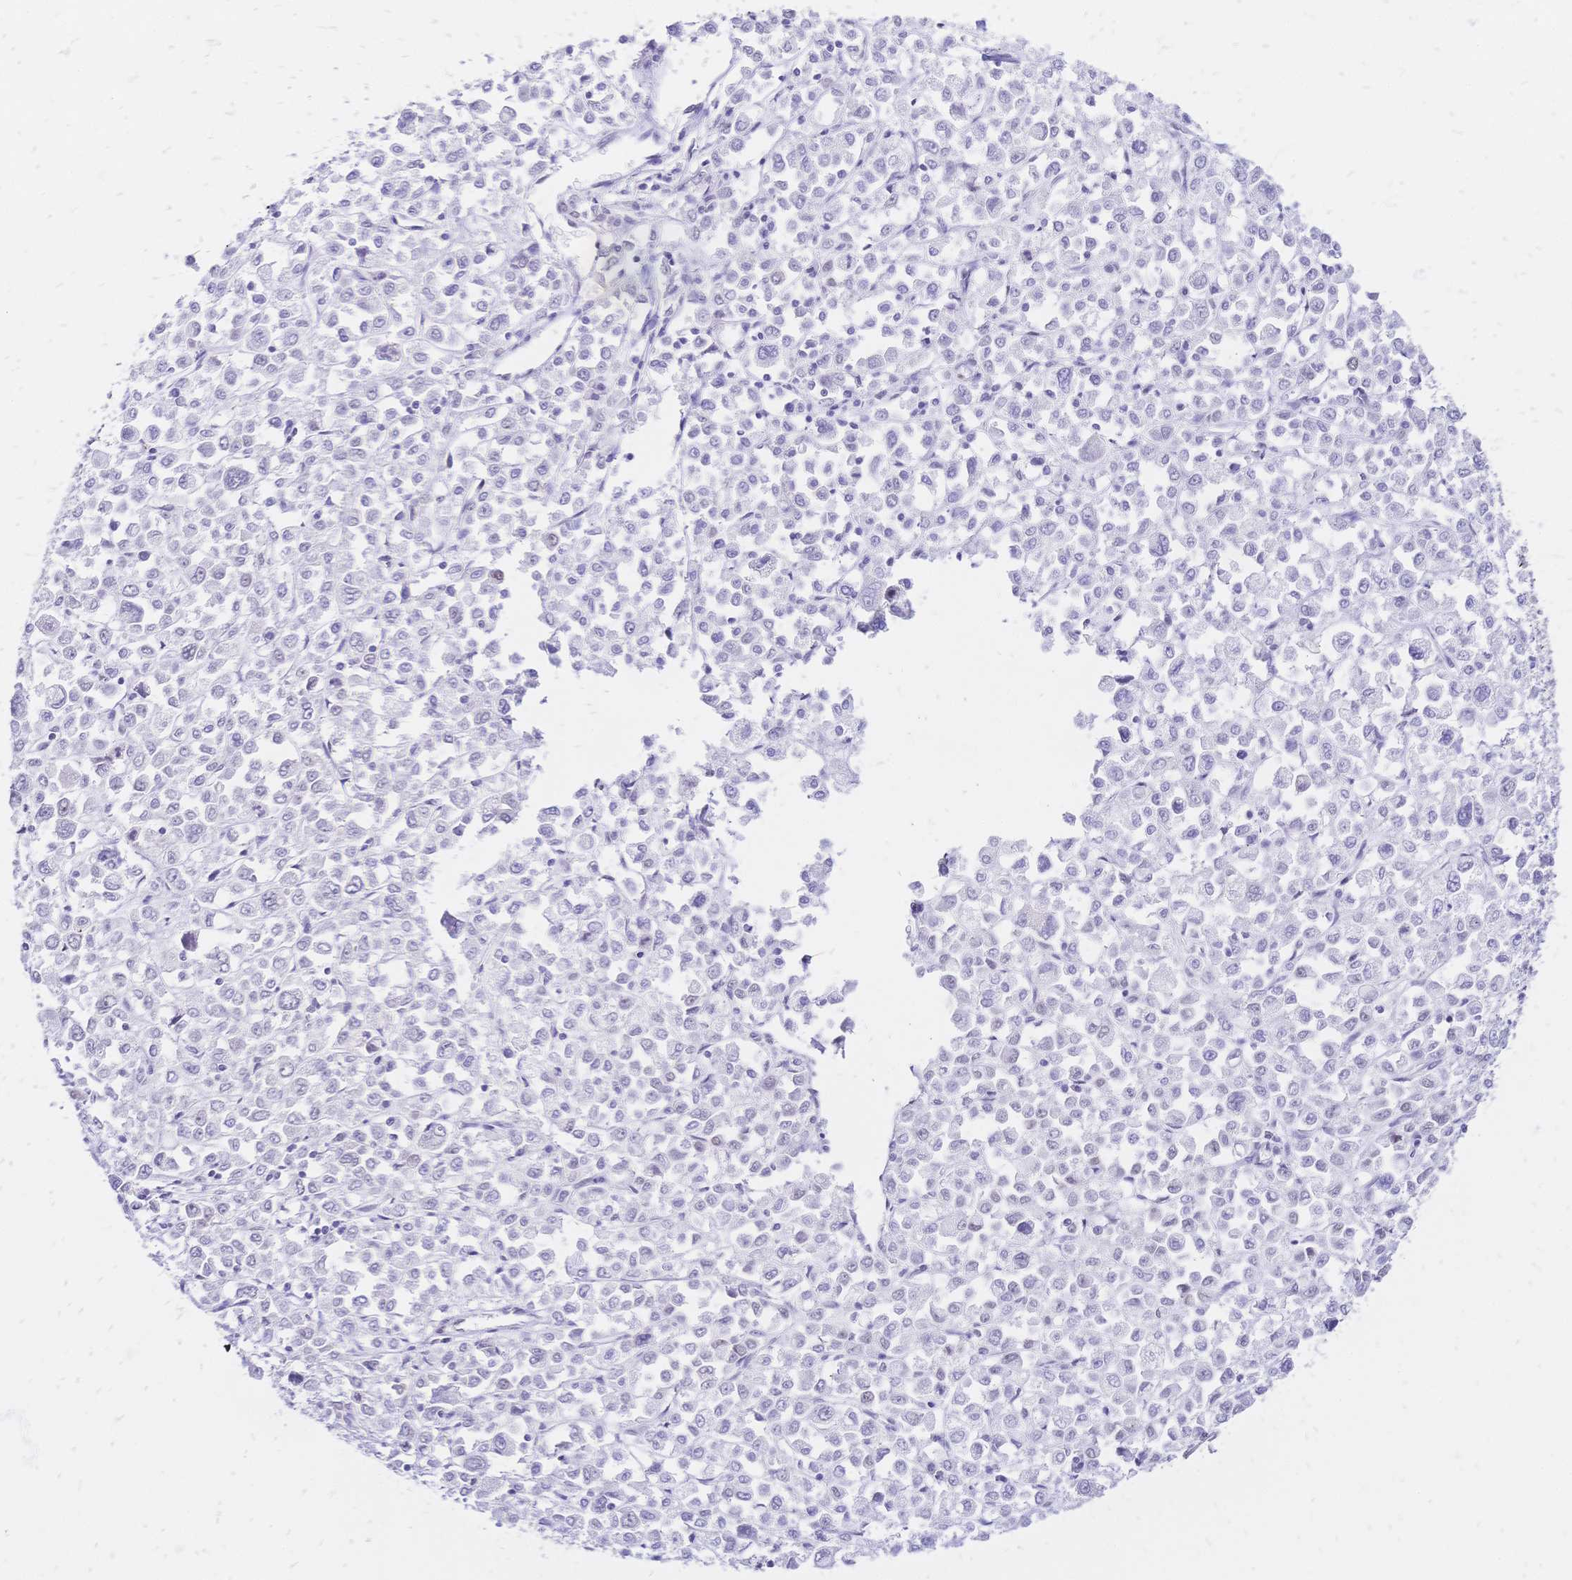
{"staining": {"intensity": "weak", "quantity": "25%-75%", "location": "nuclear"}, "tissue": "stomach cancer", "cell_type": "Tumor cells", "image_type": "cancer", "snomed": [{"axis": "morphology", "description": "Adenocarcinoma, NOS"}, {"axis": "topography", "description": "Stomach, upper"}], "caption": "Stomach cancer (adenocarcinoma) was stained to show a protein in brown. There is low levels of weak nuclear expression in approximately 25%-75% of tumor cells.", "gene": "NFIC", "patient": {"sex": "male", "age": 70}}